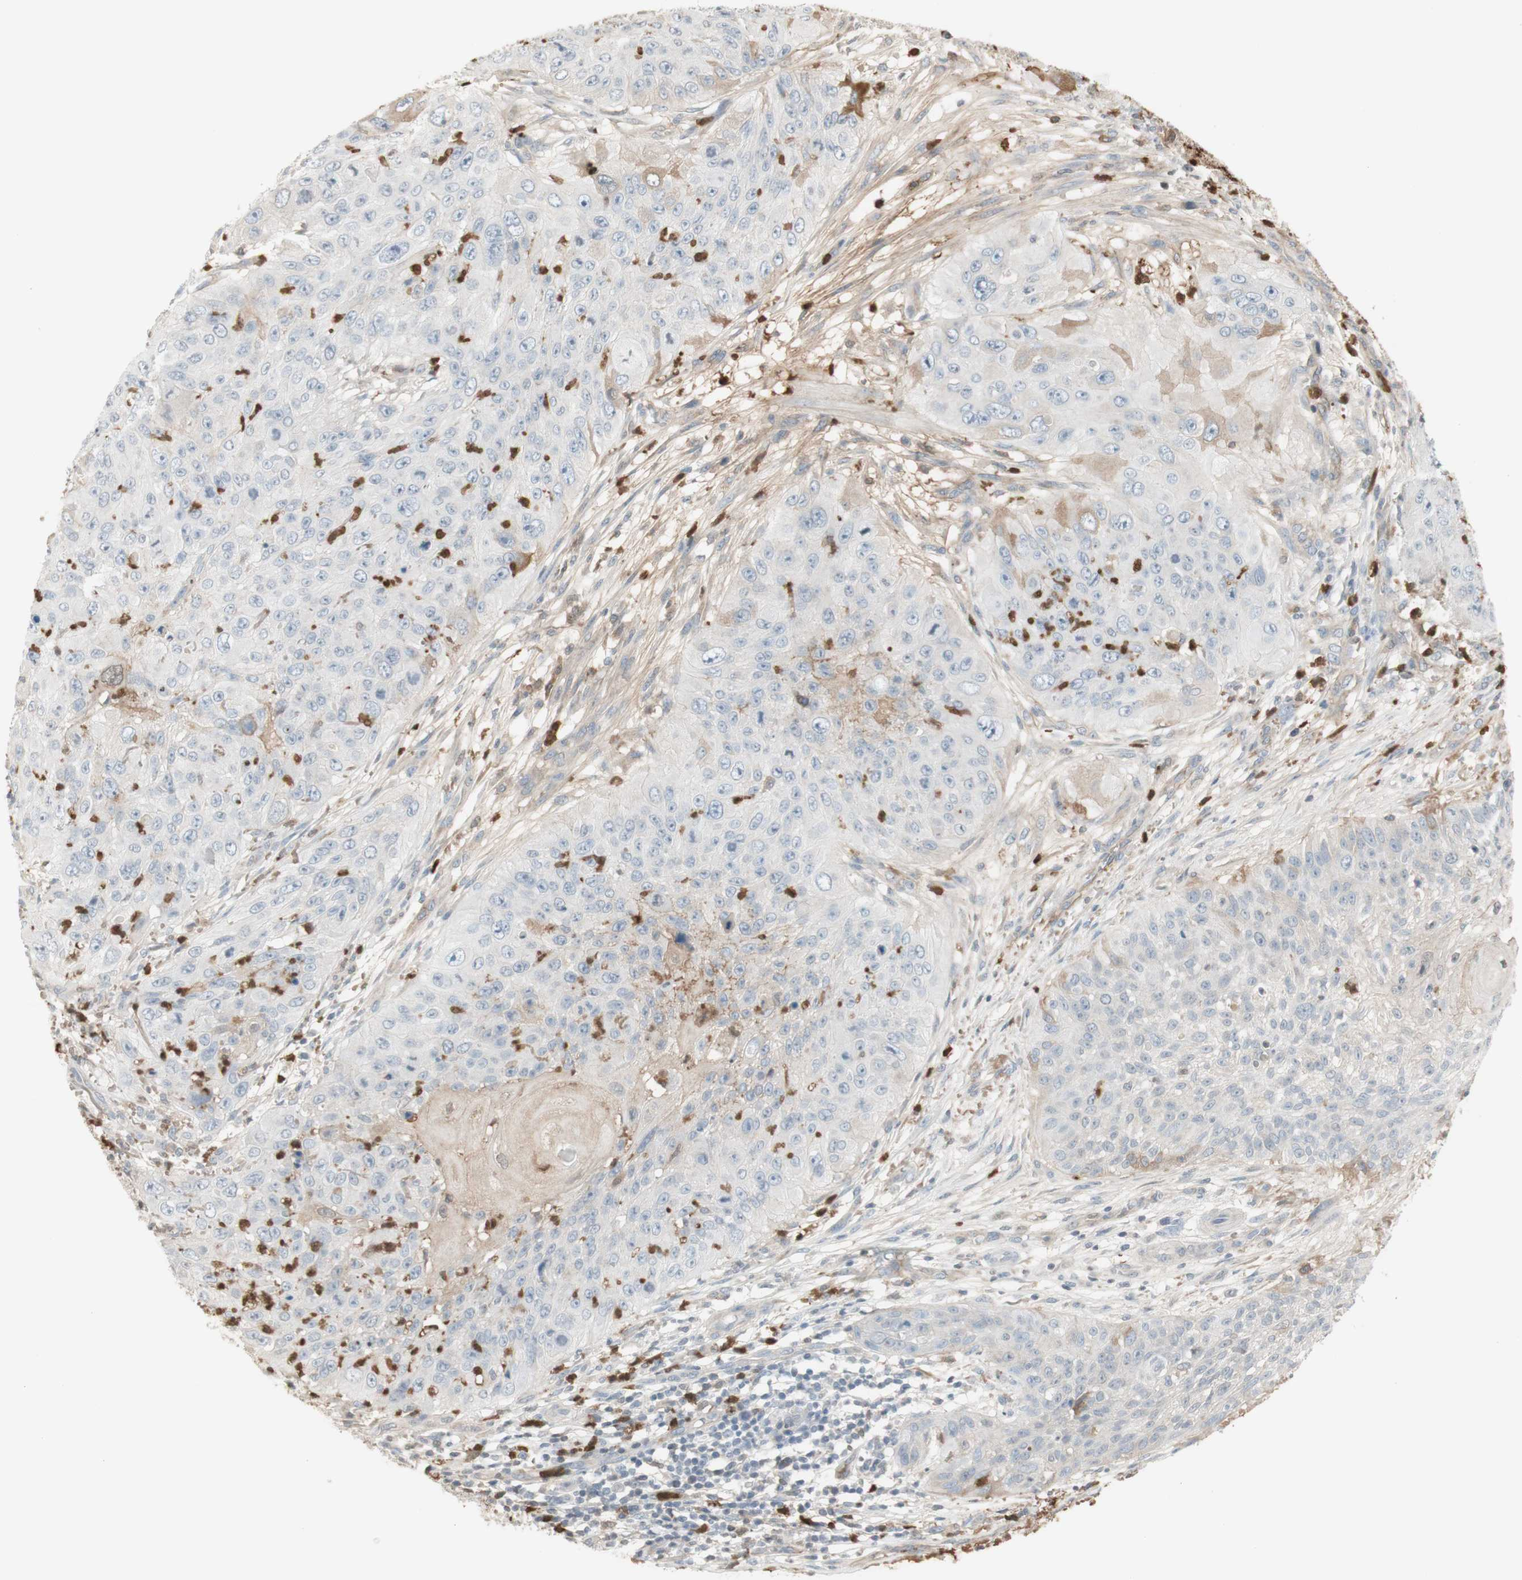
{"staining": {"intensity": "negative", "quantity": "none", "location": "none"}, "tissue": "skin cancer", "cell_type": "Tumor cells", "image_type": "cancer", "snomed": [{"axis": "morphology", "description": "Squamous cell carcinoma, NOS"}, {"axis": "topography", "description": "Skin"}], "caption": "Immunohistochemical staining of skin squamous cell carcinoma reveals no significant positivity in tumor cells.", "gene": "NID1", "patient": {"sex": "female", "age": 80}}